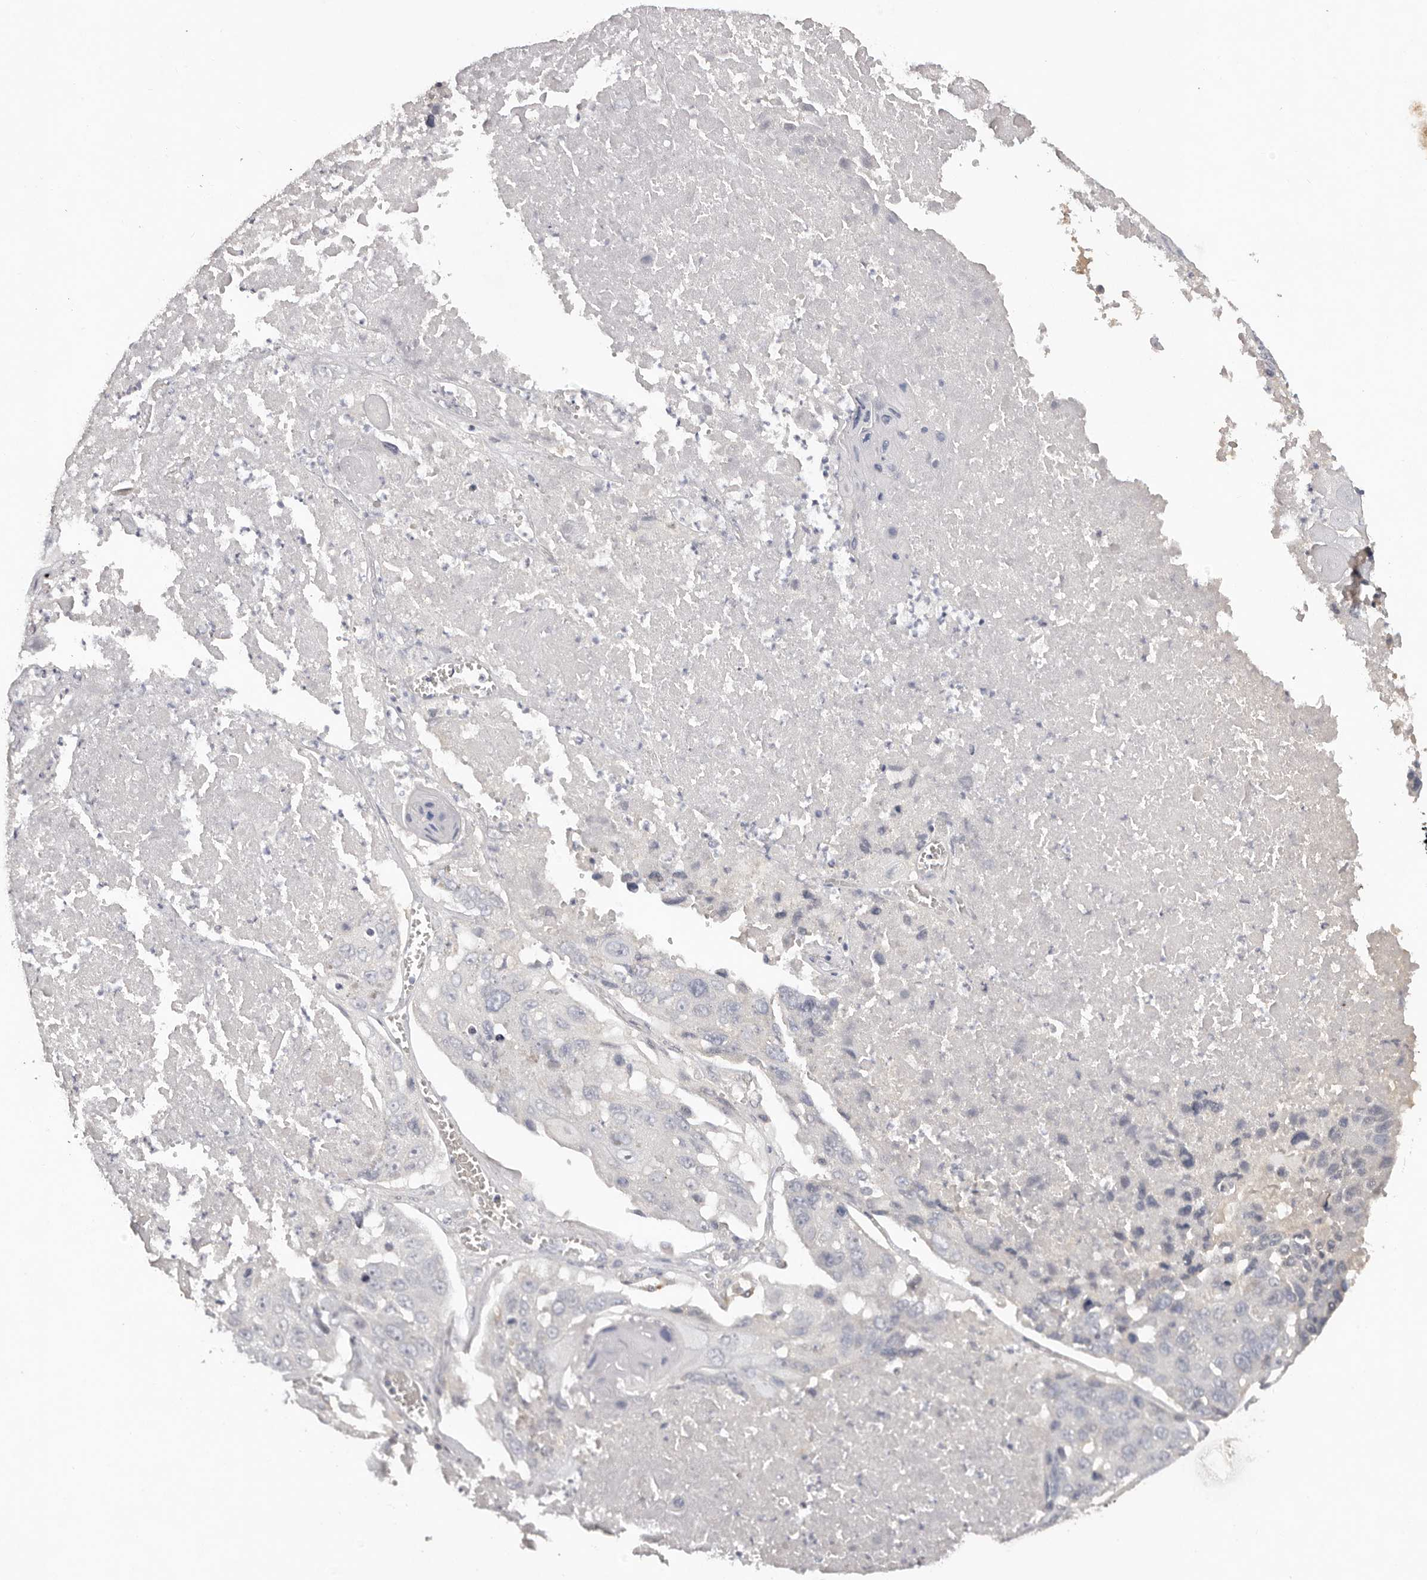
{"staining": {"intensity": "negative", "quantity": "none", "location": "none"}, "tissue": "lung cancer", "cell_type": "Tumor cells", "image_type": "cancer", "snomed": [{"axis": "morphology", "description": "Squamous cell carcinoma, NOS"}, {"axis": "topography", "description": "Lung"}], "caption": "DAB immunohistochemical staining of human lung squamous cell carcinoma displays no significant staining in tumor cells. The staining is performed using DAB (3,3'-diaminobenzidine) brown chromogen with nuclei counter-stained in using hematoxylin.", "gene": "SCUBE2", "patient": {"sex": "male", "age": 61}}